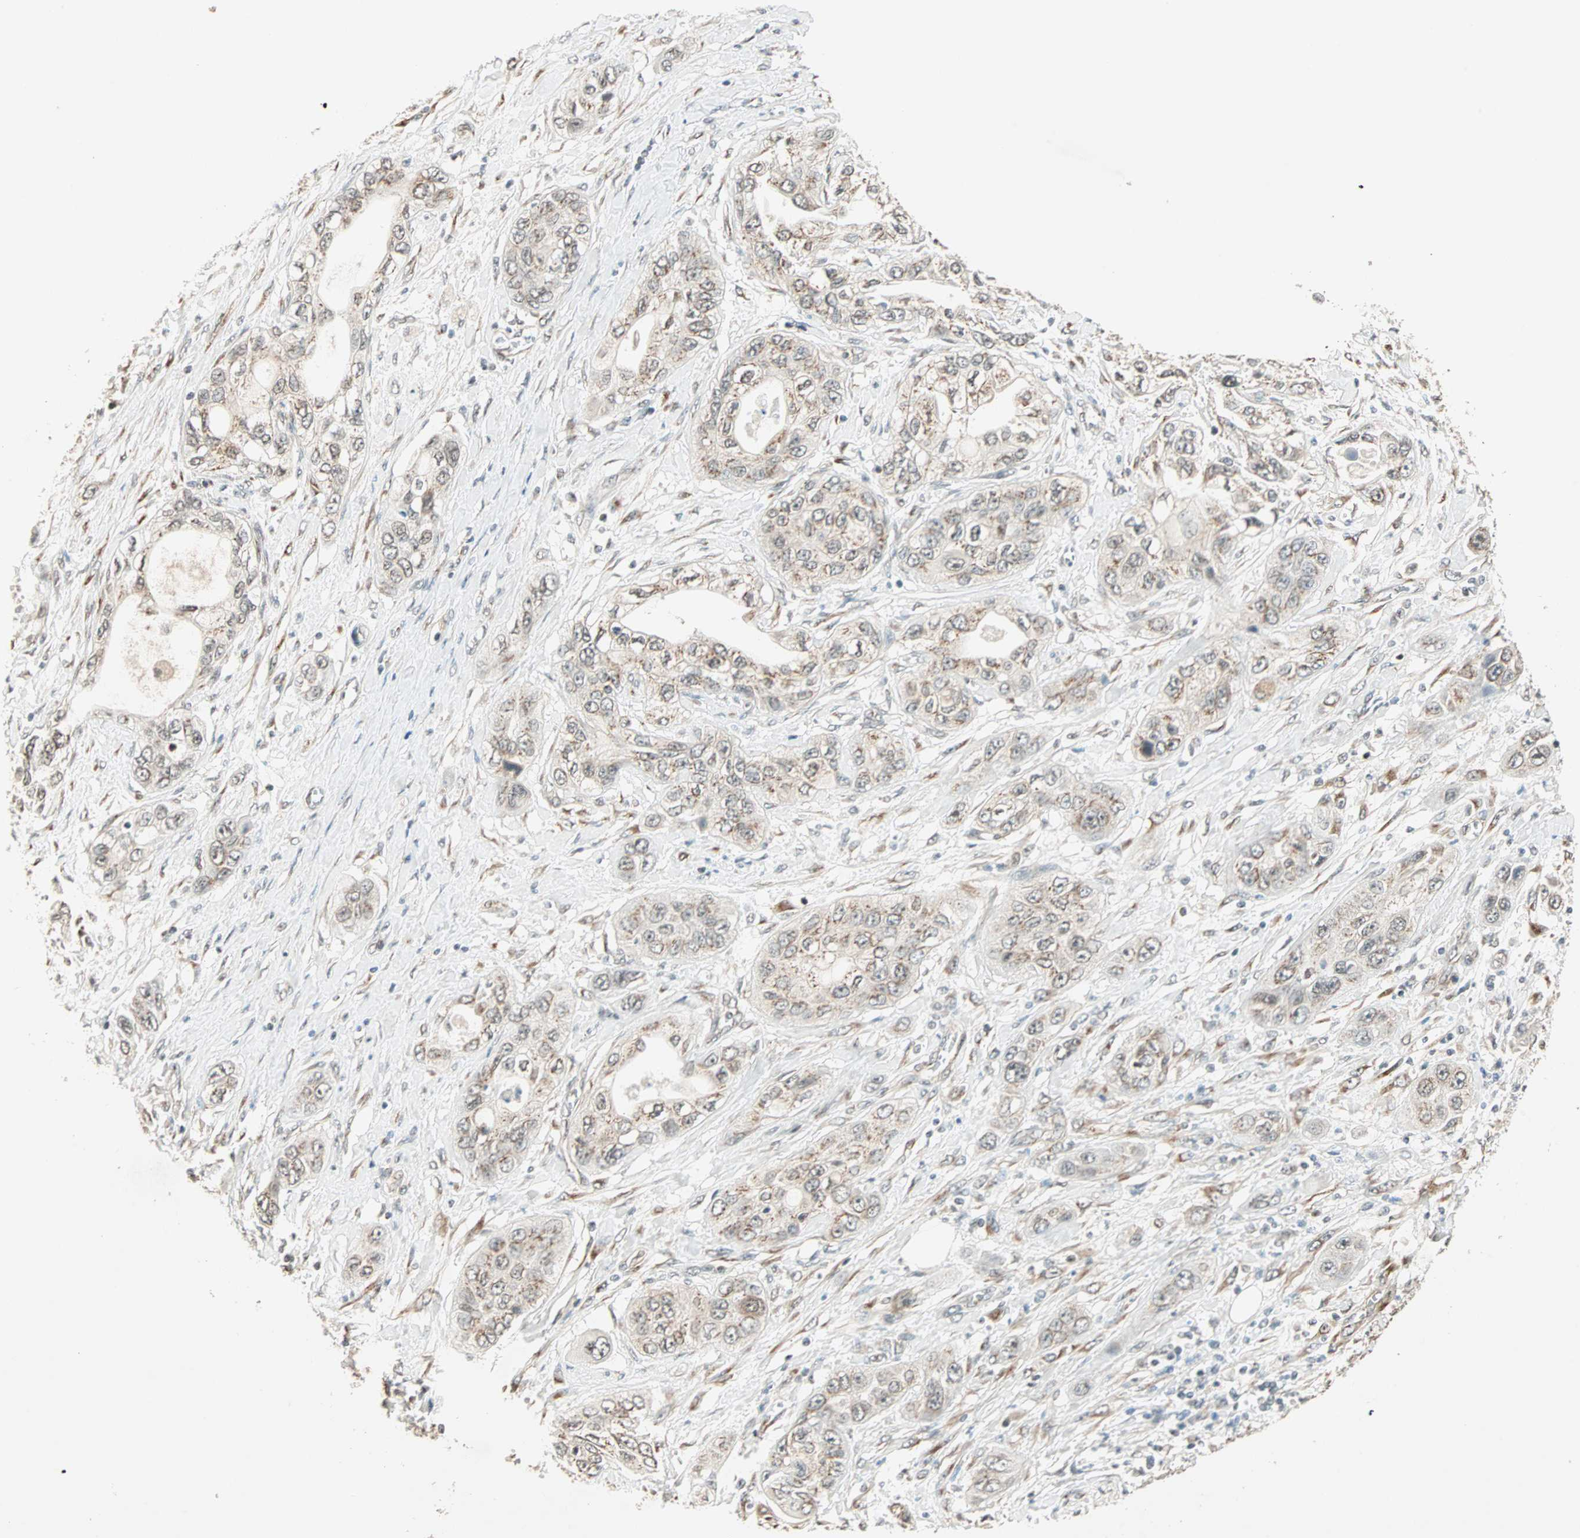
{"staining": {"intensity": "weak", "quantity": "25%-75%", "location": "cytoplasmic/membranous"}, "tissue": "pancreatic cancer", "cell_type": "Tumor cells", "image_type": "cancer", "snomed": [{"axis": "morphology", "description": "Adenocarcinoma, NOS"}, {"axis": "topography", "description": "Pancreas"}], "caption": "Adenocarcinoma (pancreatic) tissue exhibits weak cytoplasmic/membranous staining in about 25%-75% of tumor cells, visualized by immunohistochemistry.", "gene": "PRDM2", "patient": {"sex": "female", "age": 70}}